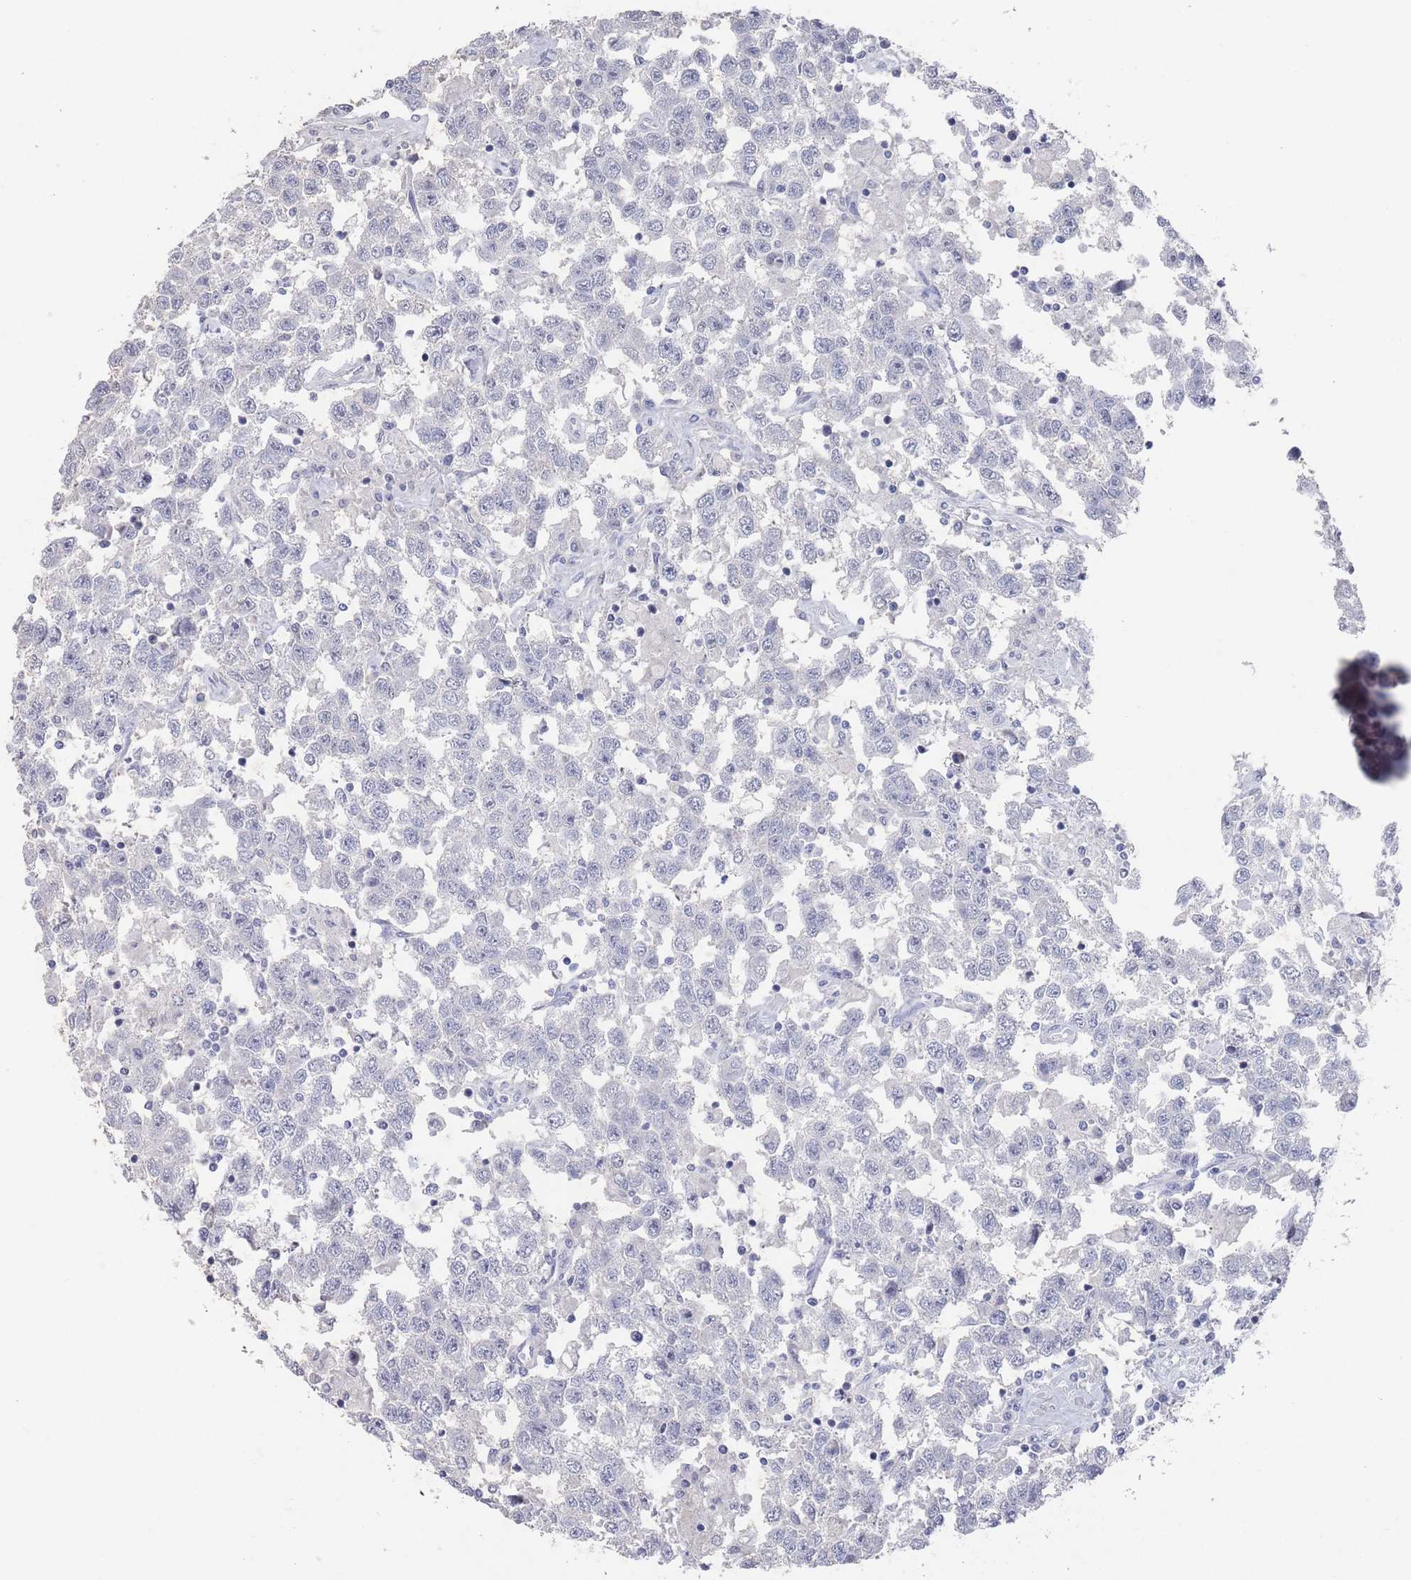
{"staining": {"intensity": "negative", "quantity": "none", "location": "none"}, "tissue": "testis cancer", "cell_type": "Tumor cells", "image_type": "cancer", "snomed": [{"axis": "morphology", "description": "Seminoma, NOS"}, {"axis": "topography", "description": "Testis"}], "caption": "Immunohistochemical staining of testis cancer (seminoma) exhibits no significant expression in tumor cells. (Brightfield microscopy of DAB (3,3'-diaminobenzidine) immunohistochemistry at high magnification).", "gene": "PROM2", "patient": {"sex": "male", "age": 41}}